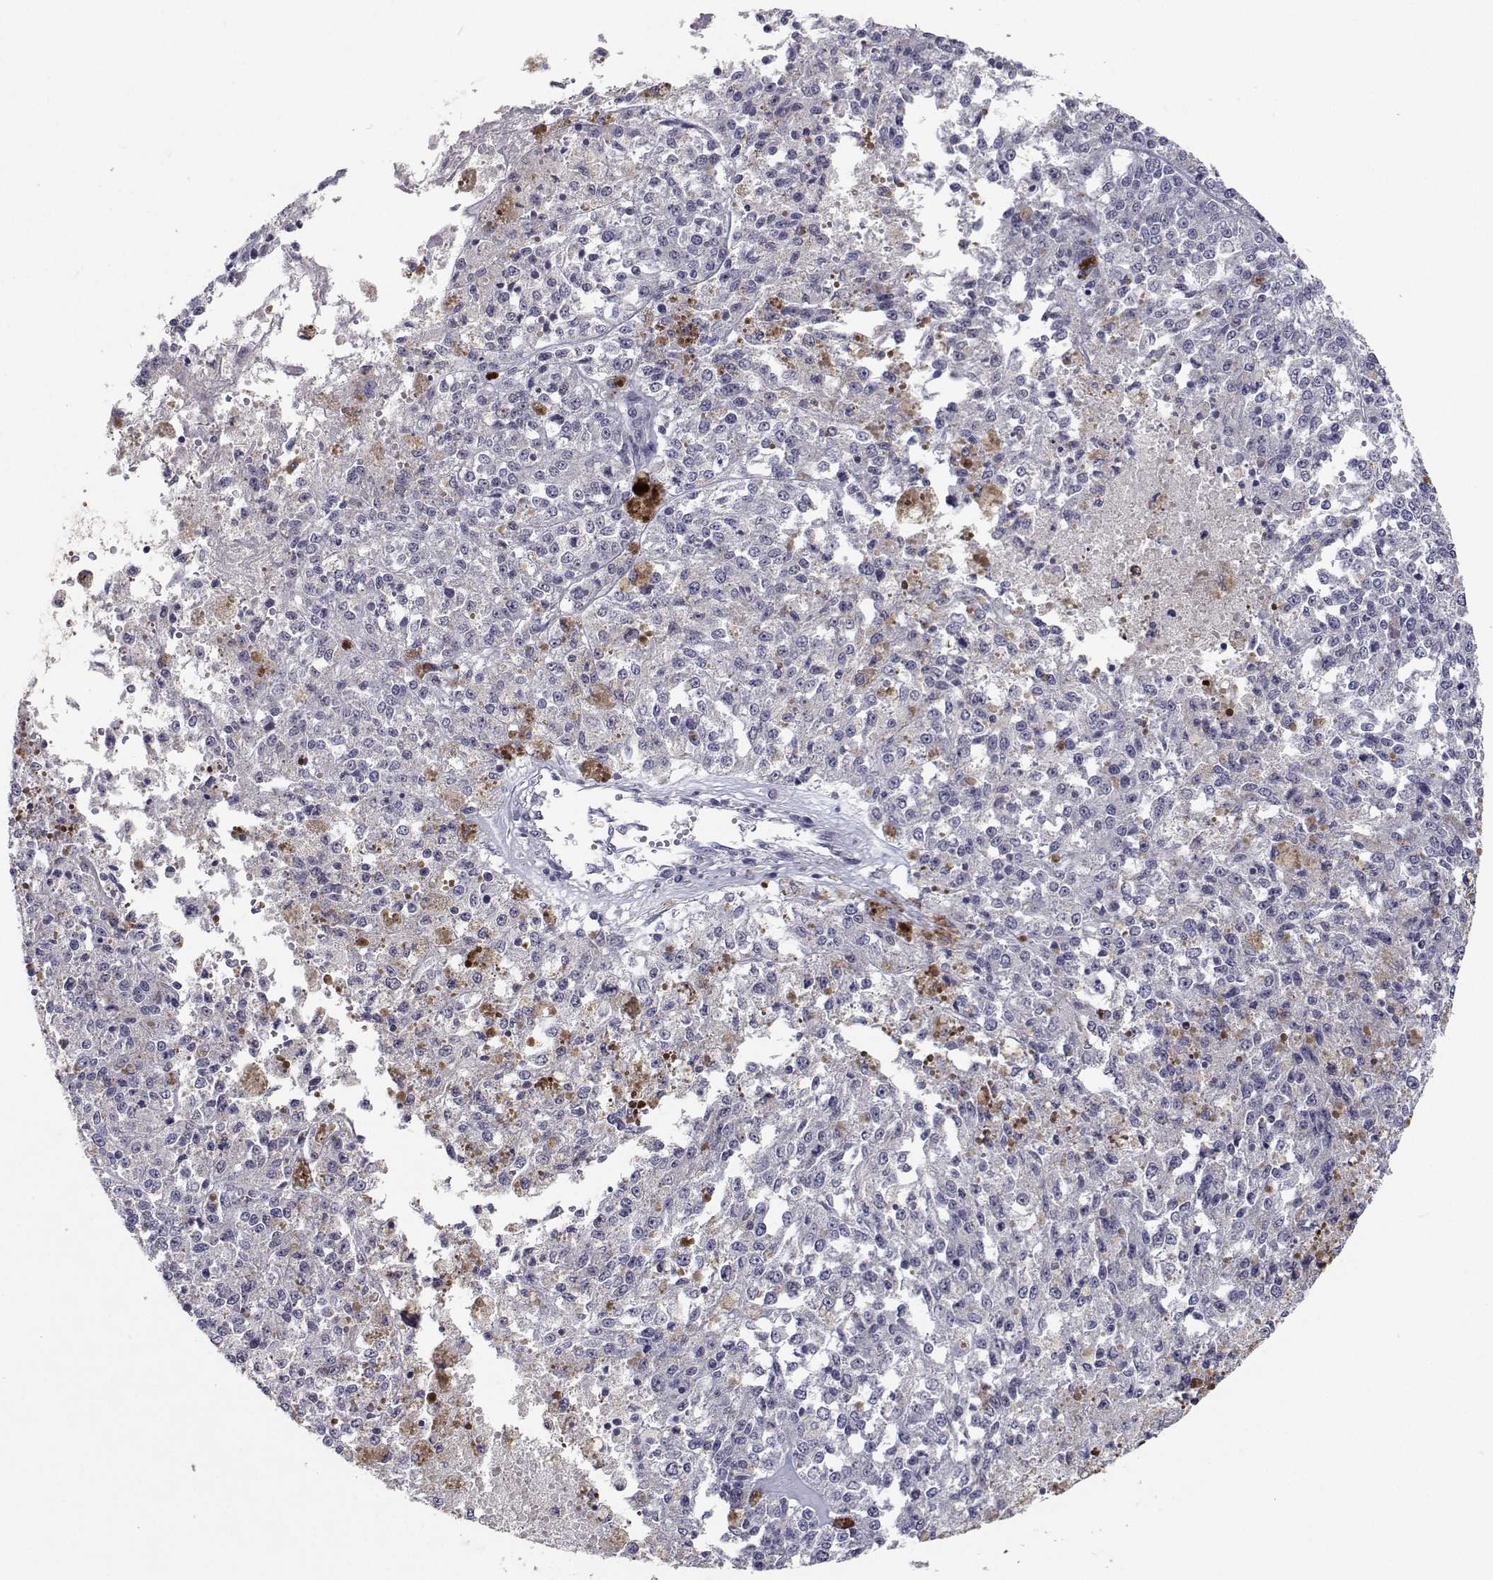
{"staining": {"intensity": "negative", "quantity": "none", "location": "none"}, "tissue": "melanoma", "cell_type": "Tumor cells", "image_type": "cancer", "snomed": [{"axis": "morphology", "description": "Malignant melanoma, Metastatic site"}, {"axis": "topography", "description": "Lymph node"}], "caption": "Melanoma was stained to show a protein in brown. There is no significant expression in tumor cells.", "gene": "RBPJL", "patient": {"sex": "female", "age": 64}}